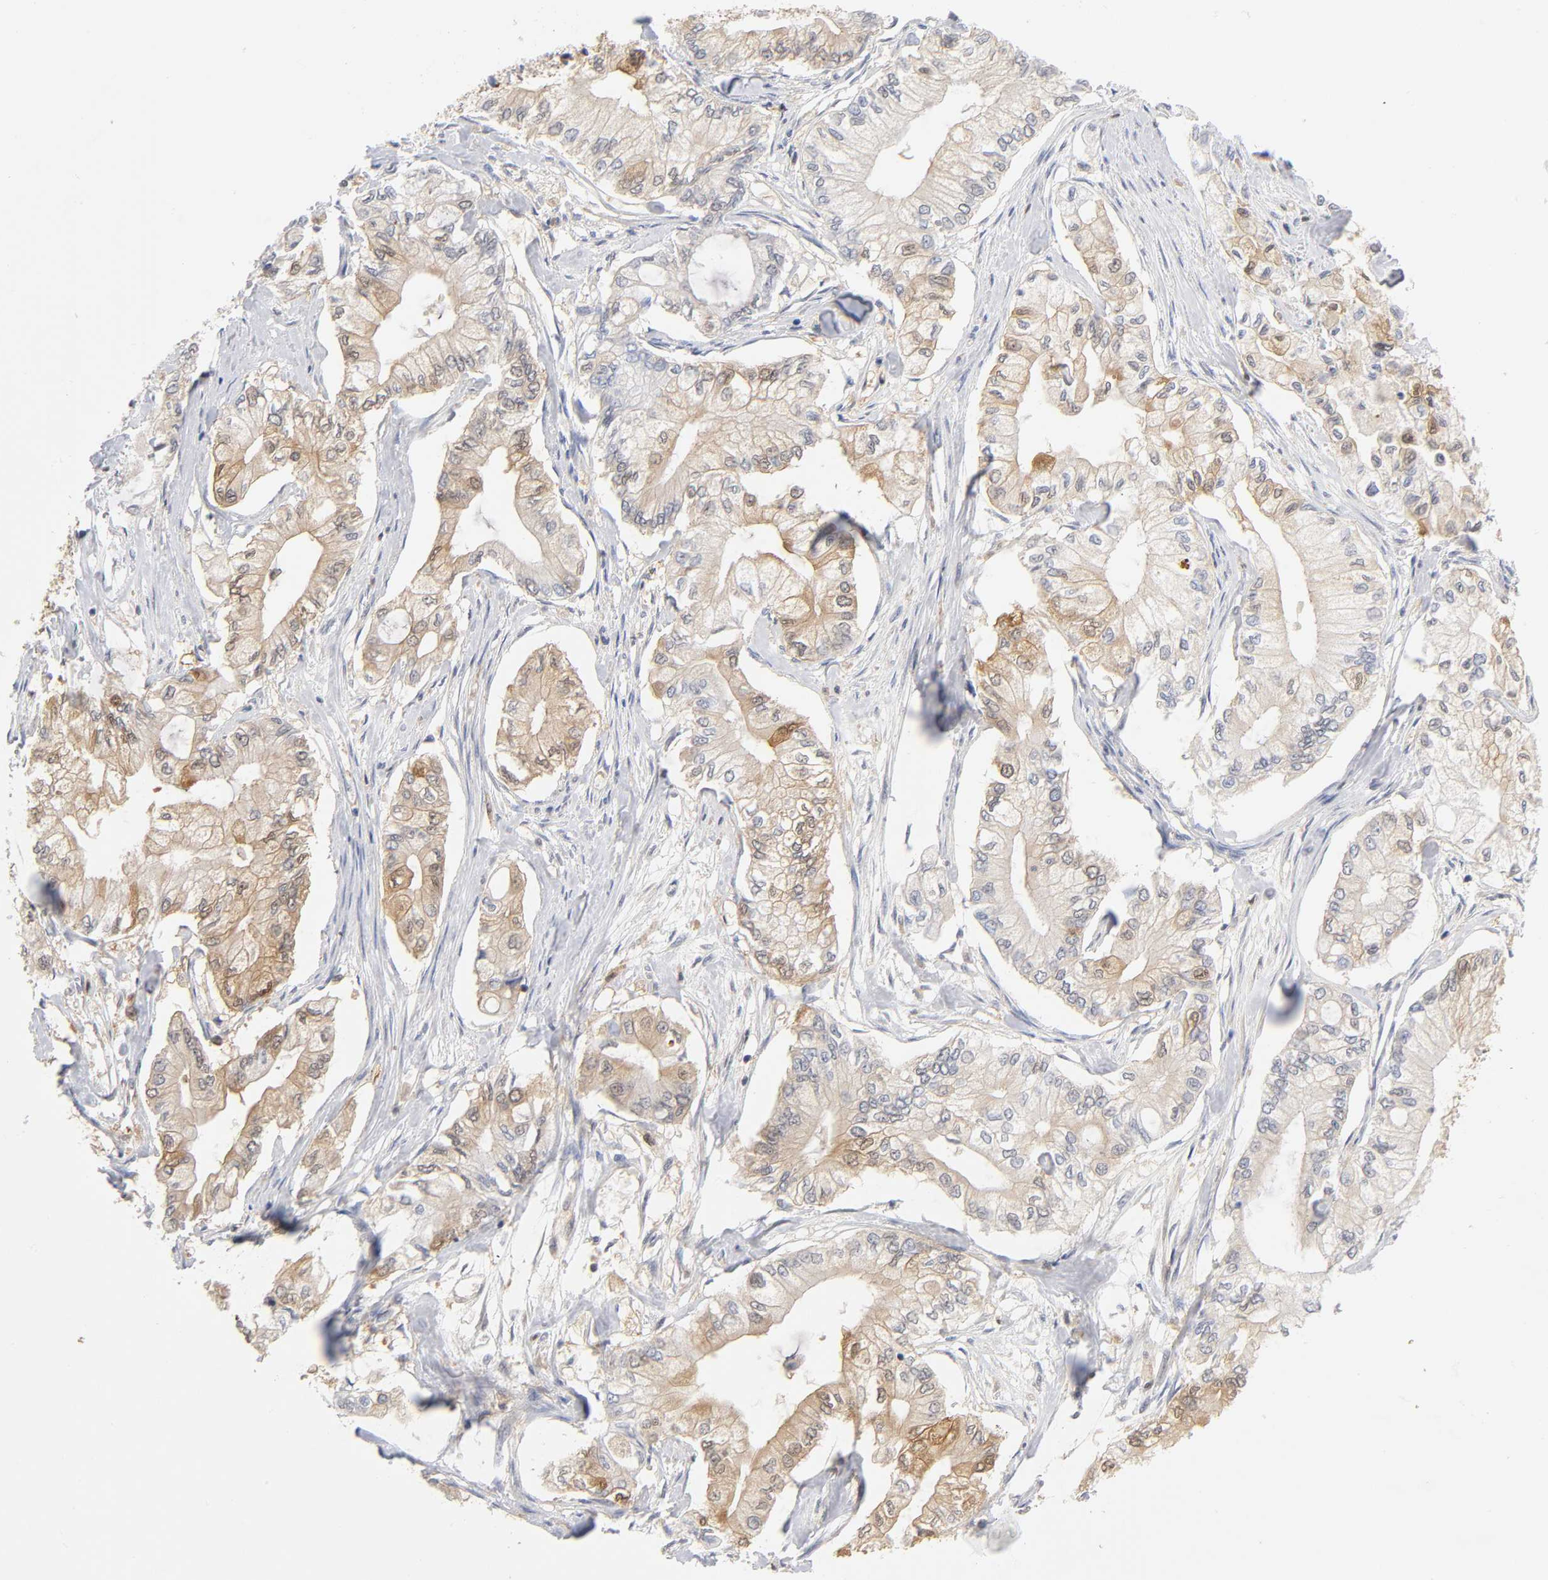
{"staining": {"intensity": "moderate", "quantity": "25%-75%", "location": "cytoplasmic/membranous"}, "tissue": "pancreatic cancer", "cell_type": "Tumor cells", "image_type": "cancer", "snomed": [{"axis": "morphology", "description": "Adenocarcinoma, NOS"}, {"axis": "topography", "description": "Pancreas"}], "caption": "Adenocarcinoma (pancreatic) tissue exhibits moderate cytoplasmic/membranous positivity in about 25%-75% of tumor cells, visualized by immunohistochemistry. (DAB IHC, brown staining for protein, blue staining for nuclei).", "gene": "DFFB", "patient": {"sex": "male", "age": 79}}